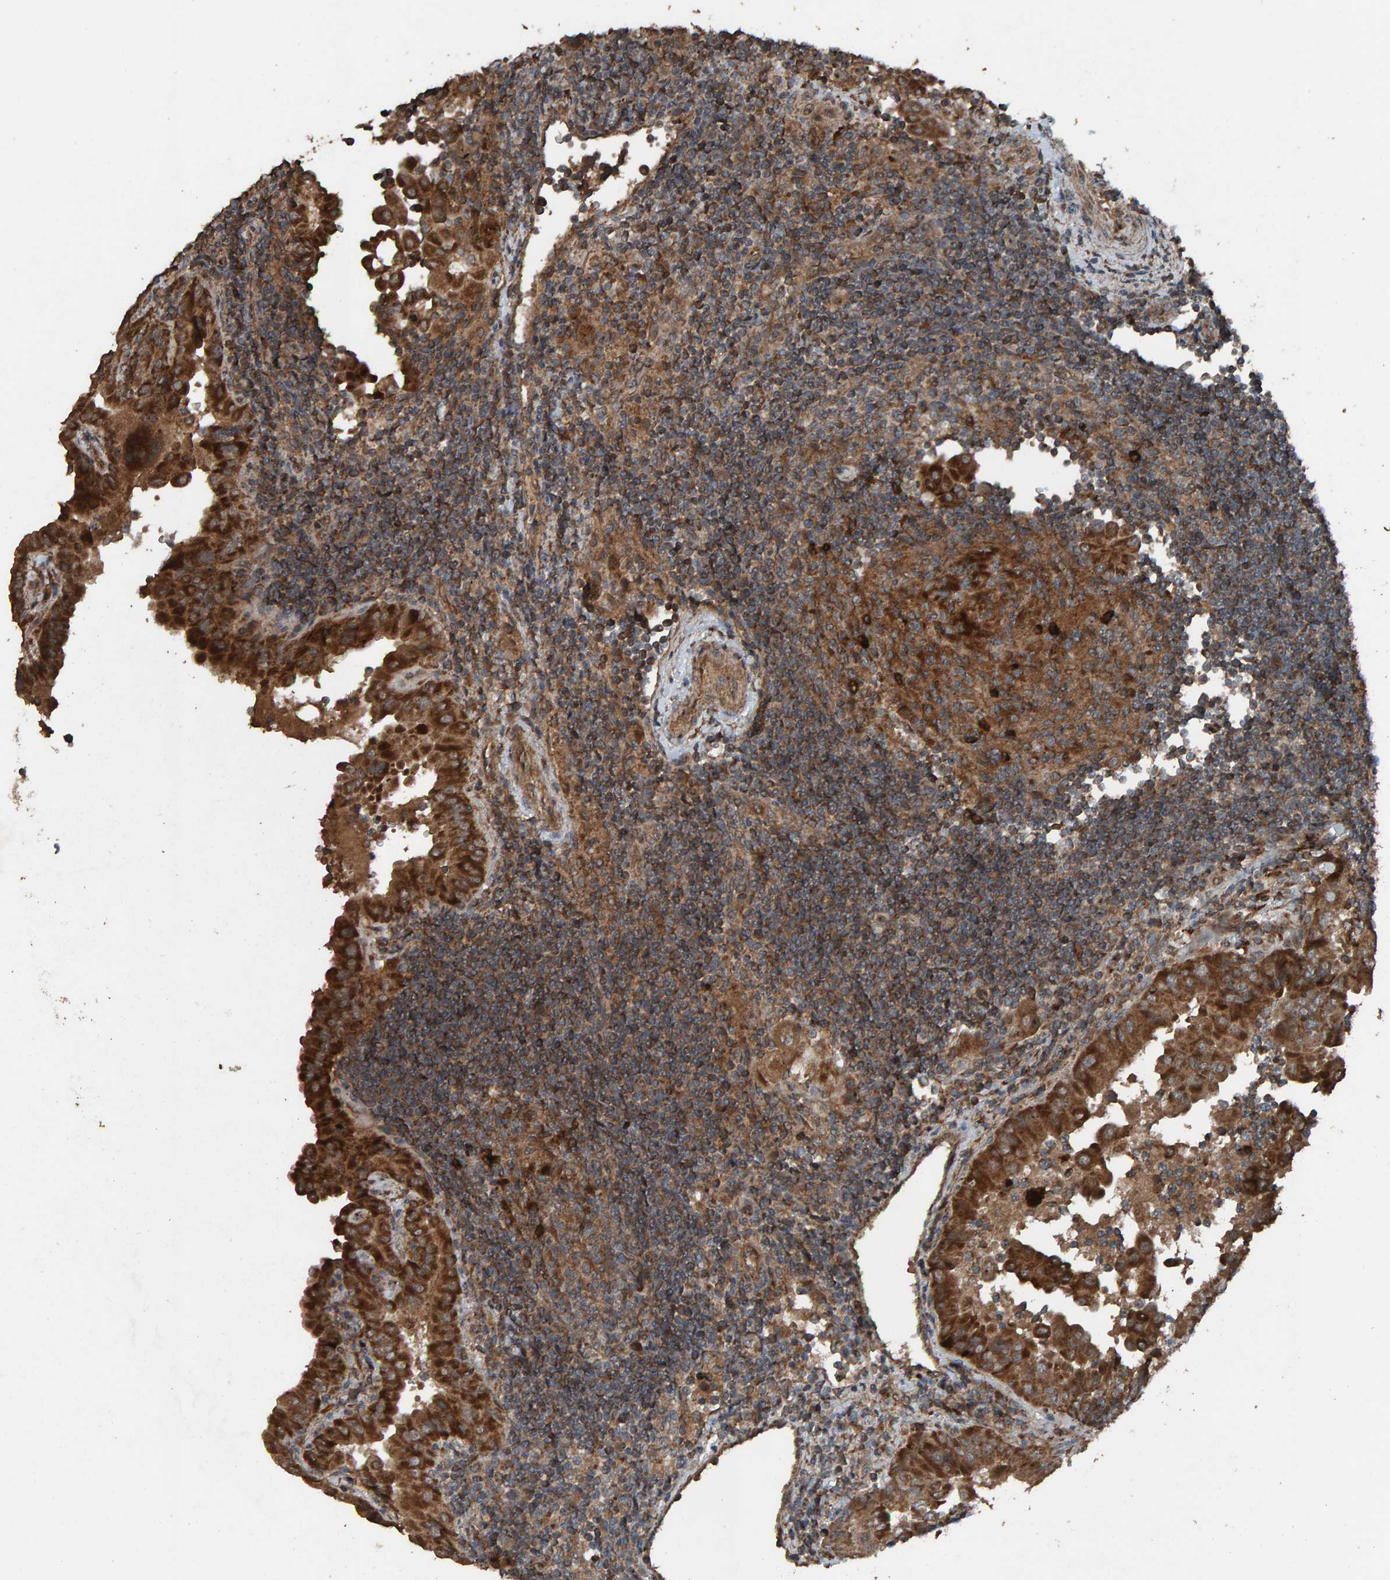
{"staining": {"intensity": "strong", "quantity": ">75%", "location": "cytoplasmic/membranous"}, "tissue": "thyroid cancer", "cell_type": "Tumor cells", "image_type": "cancer", "snomed": [{"axis": "morphology", "description": "Papillary adenocarcinoma, NOS"}, {"axis": "topography", "description": "Thyroid gland"}], "caption": "DAB (3,3'-diaminobenzidine) immunohistochemical staining of thyroid cancer (papillary adenocarcinoma) reveals strong cytoplasmic/membranous protein positivity in approximately >75% of tumor cells.", "gene": "DUS1L", "patient": {"sex": "male", "age": 33}}